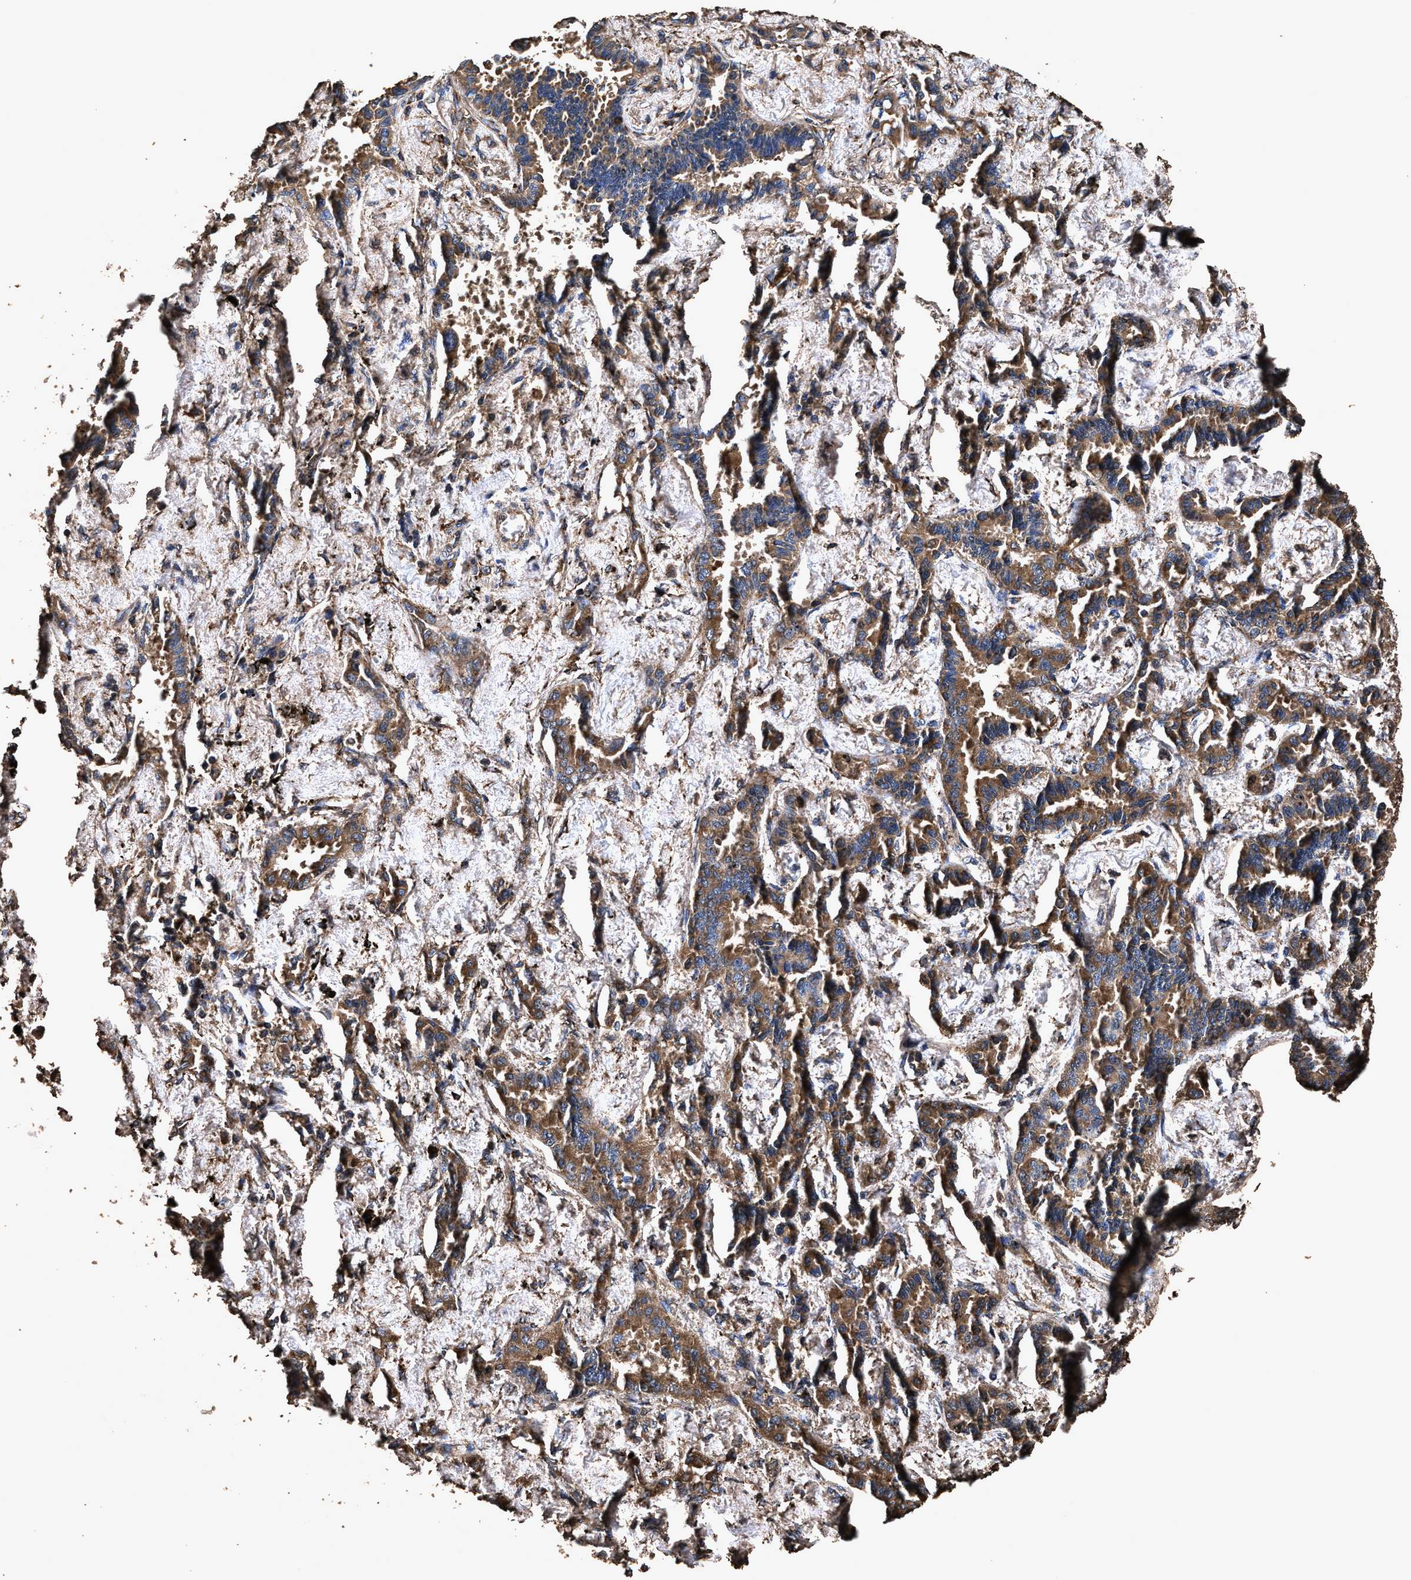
{"staining": {"intensity": "moderate", "quantity": ">75%", "location": "cytoplasmic/membranous"}, "tissue": "lung cancer", "cell_type": "Tumor cells", "image_type": "cancer", "snomed": [{"axis": "morphology", "description": "Adenocarcinoma, NOS"}, {"axis": "topography", "description": "Lung"}], "caption": "Protein analysis of adenocarcinoma (lung) tissue demonstrates moderate cytoplasmic/membranous positivity in approximately >75% of tumor cells.", "gene": "ZMYND19", "patient": {"sex": "male", "age": 59}}